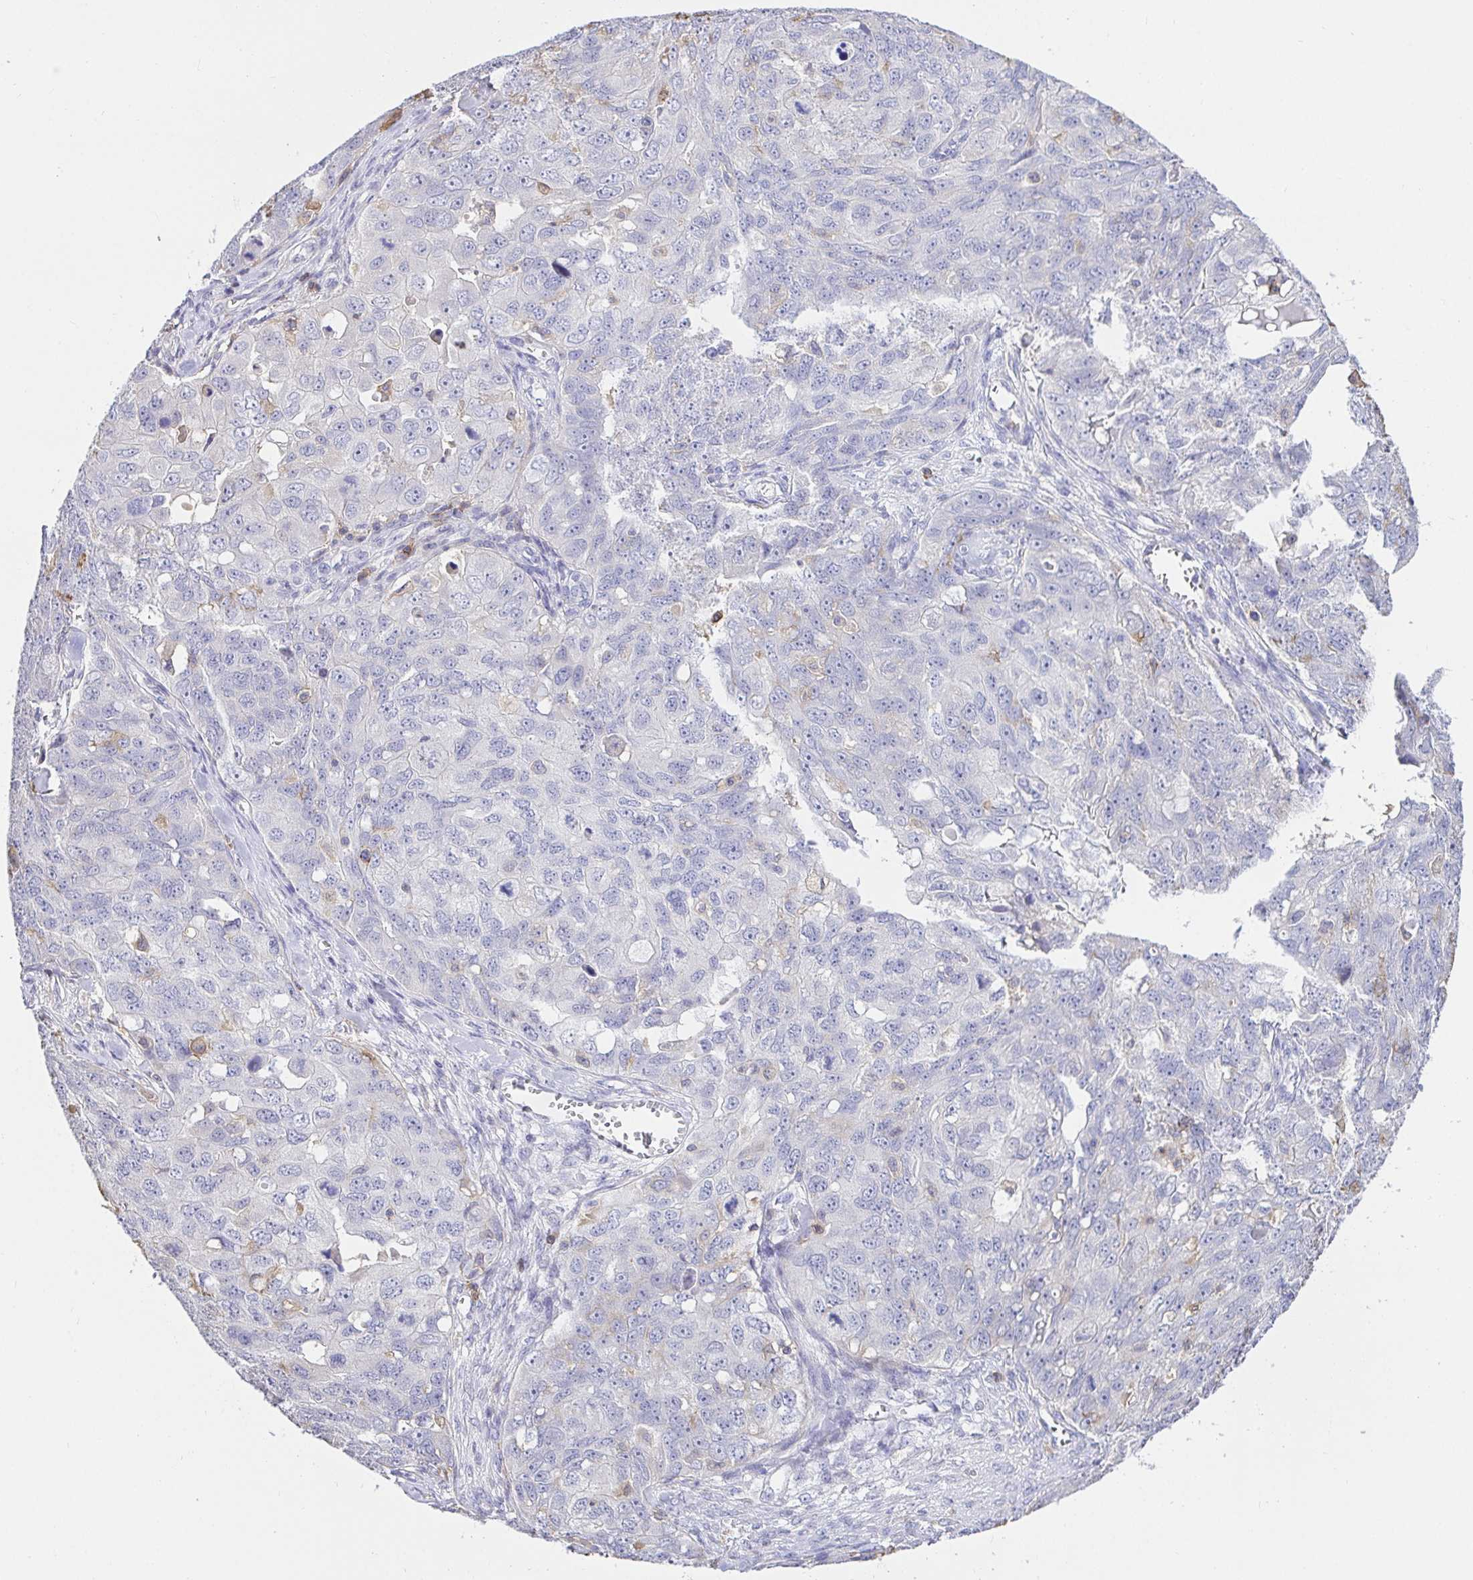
{"staining": {"intensity": "negative", "quantity": "none", "location": "none"}, "tissue": "ovarian cancer", "cell_type": "Tumor cells", "image_type": "cancer", "snomed": [{"axis": "morphology", "description": "Carcinoma, endometroid"}, {"axis": "topography", "description": "Ovary"}], "caption": "DAB (3,3'-diaminobenzidine) immunohistochemical staining of endometroid carcinoma (ovarian) reveals no significant expression in tumor cells.", "gene": "SKAP1", "patient": {"sex": "female", "age": 70}}